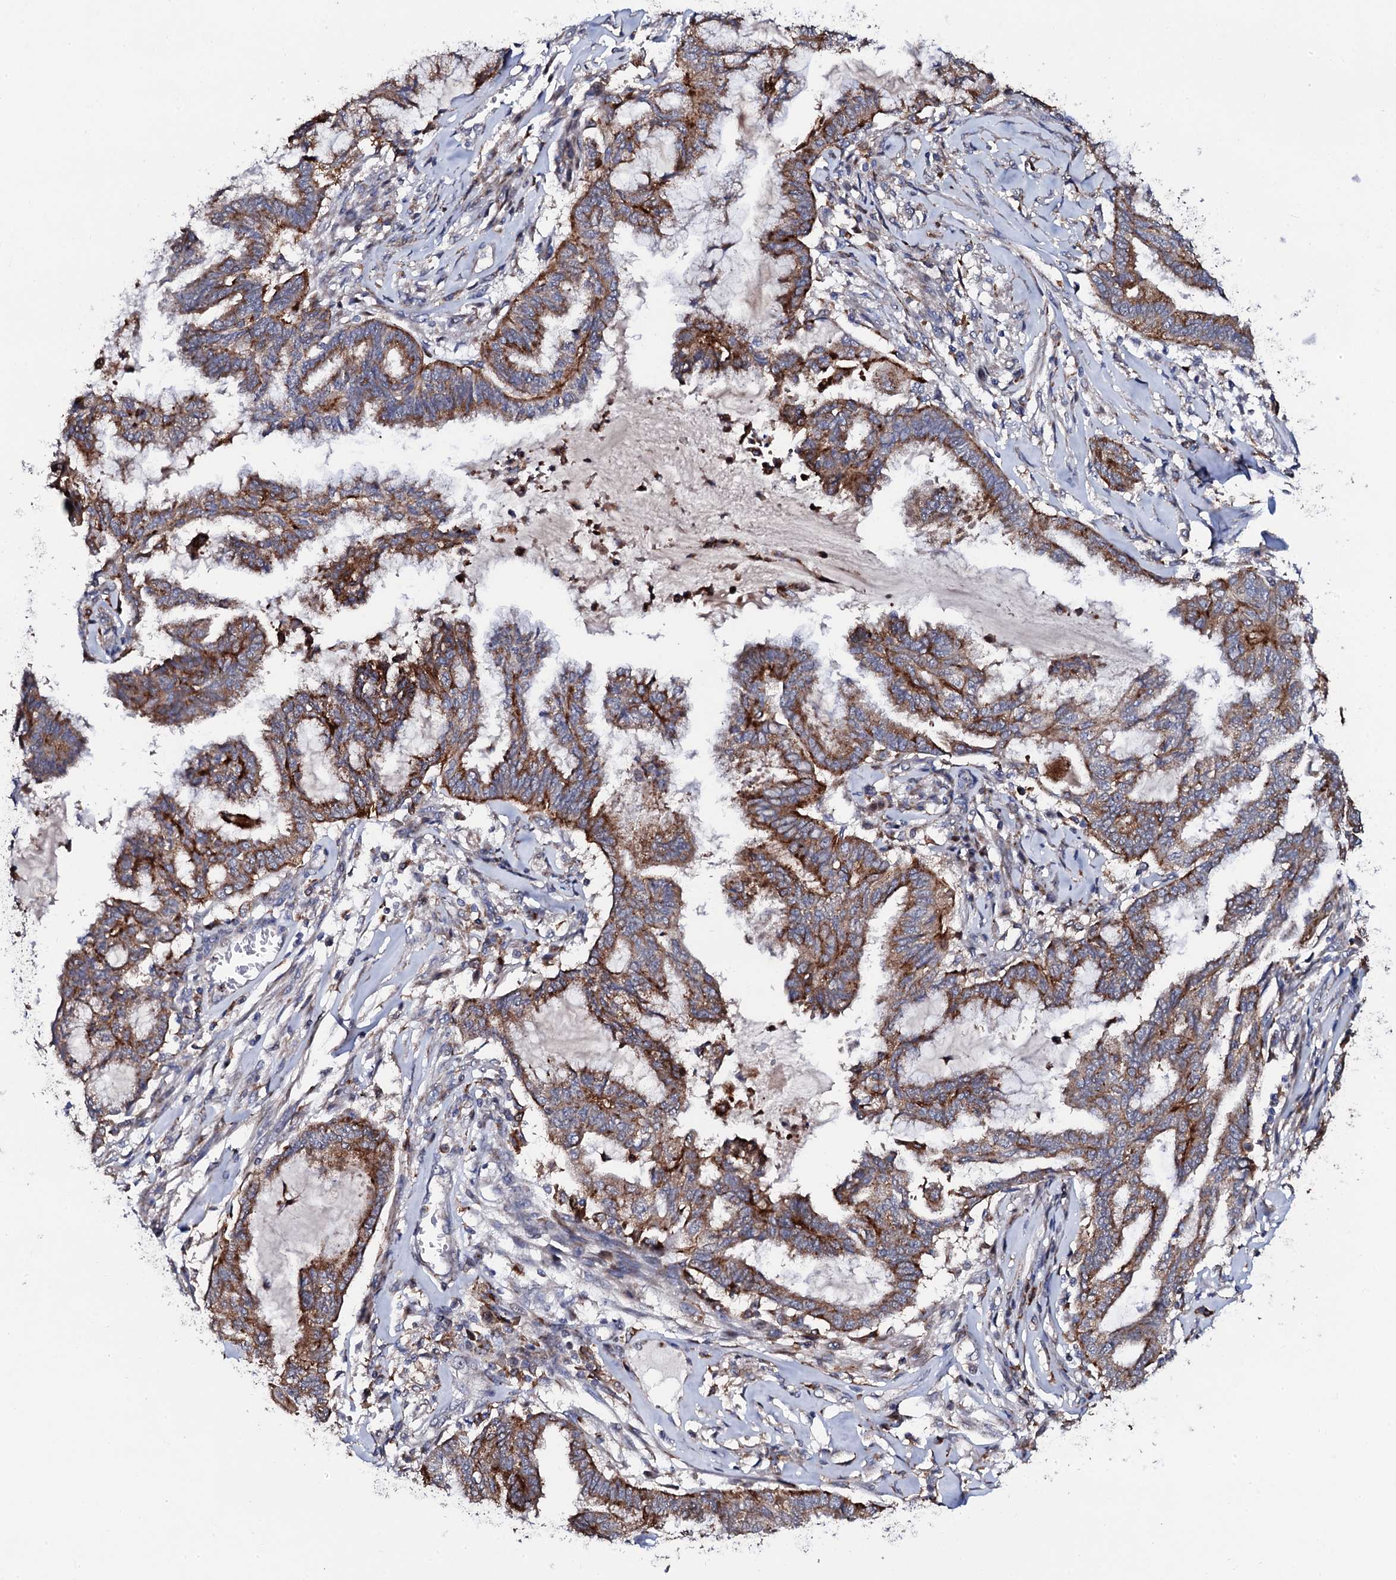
{"staining": {"intensity": "strong", "quantity": ">75%", "location": "cytoplasmic/membranous"}, "tissue": "endometrial cancer", "cell_type": "Tumor cells", "image_type": "cancer", "snomed": [{"axis": "morphology", "description": "Adenocarcinoma, NOS"}, {"axis": "topography", "description": "Endometrium"}], "caption": "High-power microscopy captured an immunohistochemistry histopathology image of endometrial cancer (adenocarcinoma), revealing strong cytoplasmic/membranous staining in about >75% of tumor cells. (DAB (3,3'-diaminobenzidine) IHC, brown staining for protein, blue staining for nuclei).", "gene": "TCIRG1", "patient": {"sex": "female", "age": 86}}